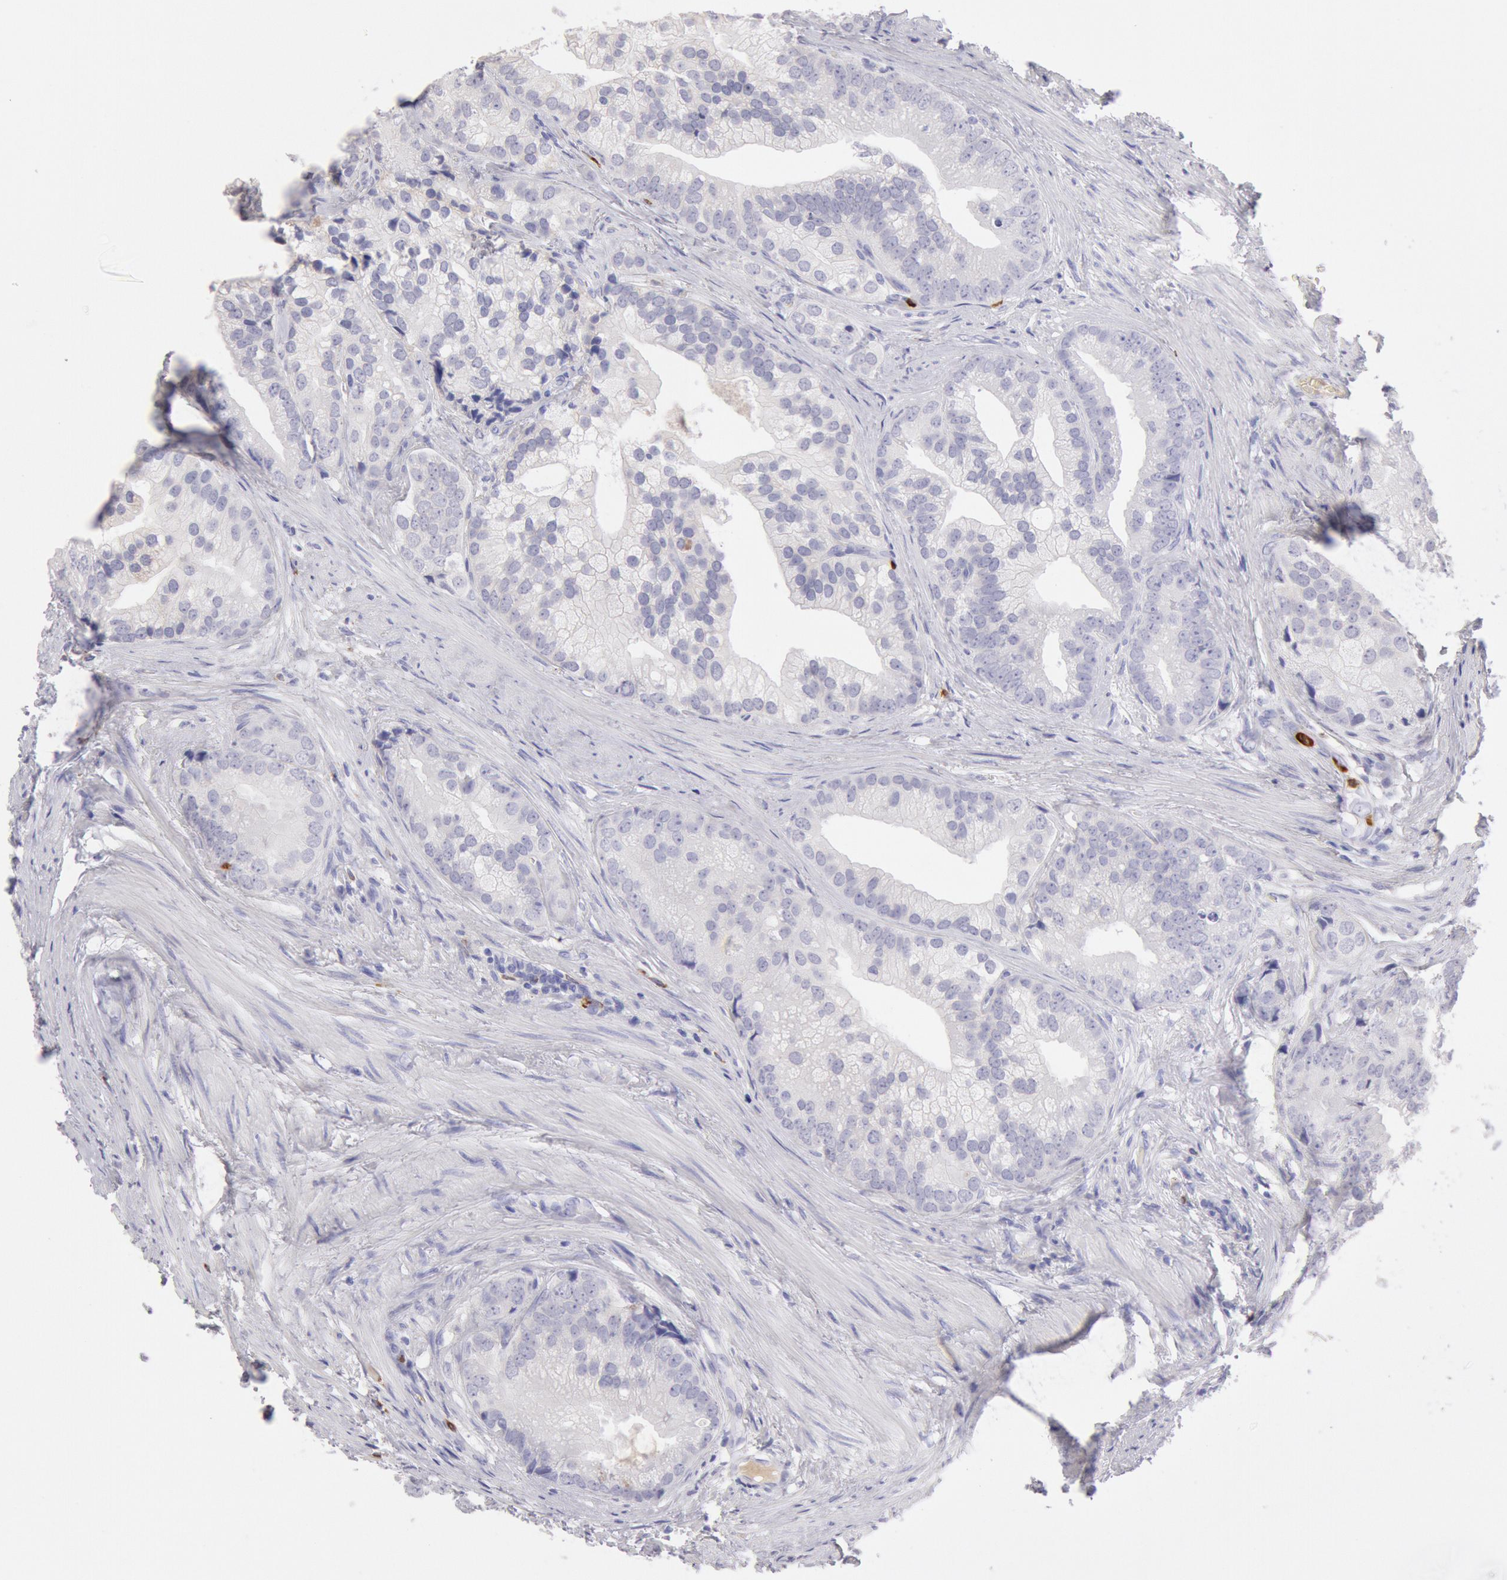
{"staining": {"intensity": "negative", "quantity": "none", "location": "none"}, "tissue": "prostate cancer", "cell_type": "Tumor cells", "image_type": "cancer", "snomed": [{"axis": "morphology", "description": "Adenocarcinoma, Low grade"}, {"axis": "topography", "description": "Prostate"}], "caption": "Immunohistochemical staining of adenocarcinoma (low-grade) (prostate) reveals no significant positivity in tumor cells.", "gene": "FCN1", "patient": {"sex": "male", "age": 71}}